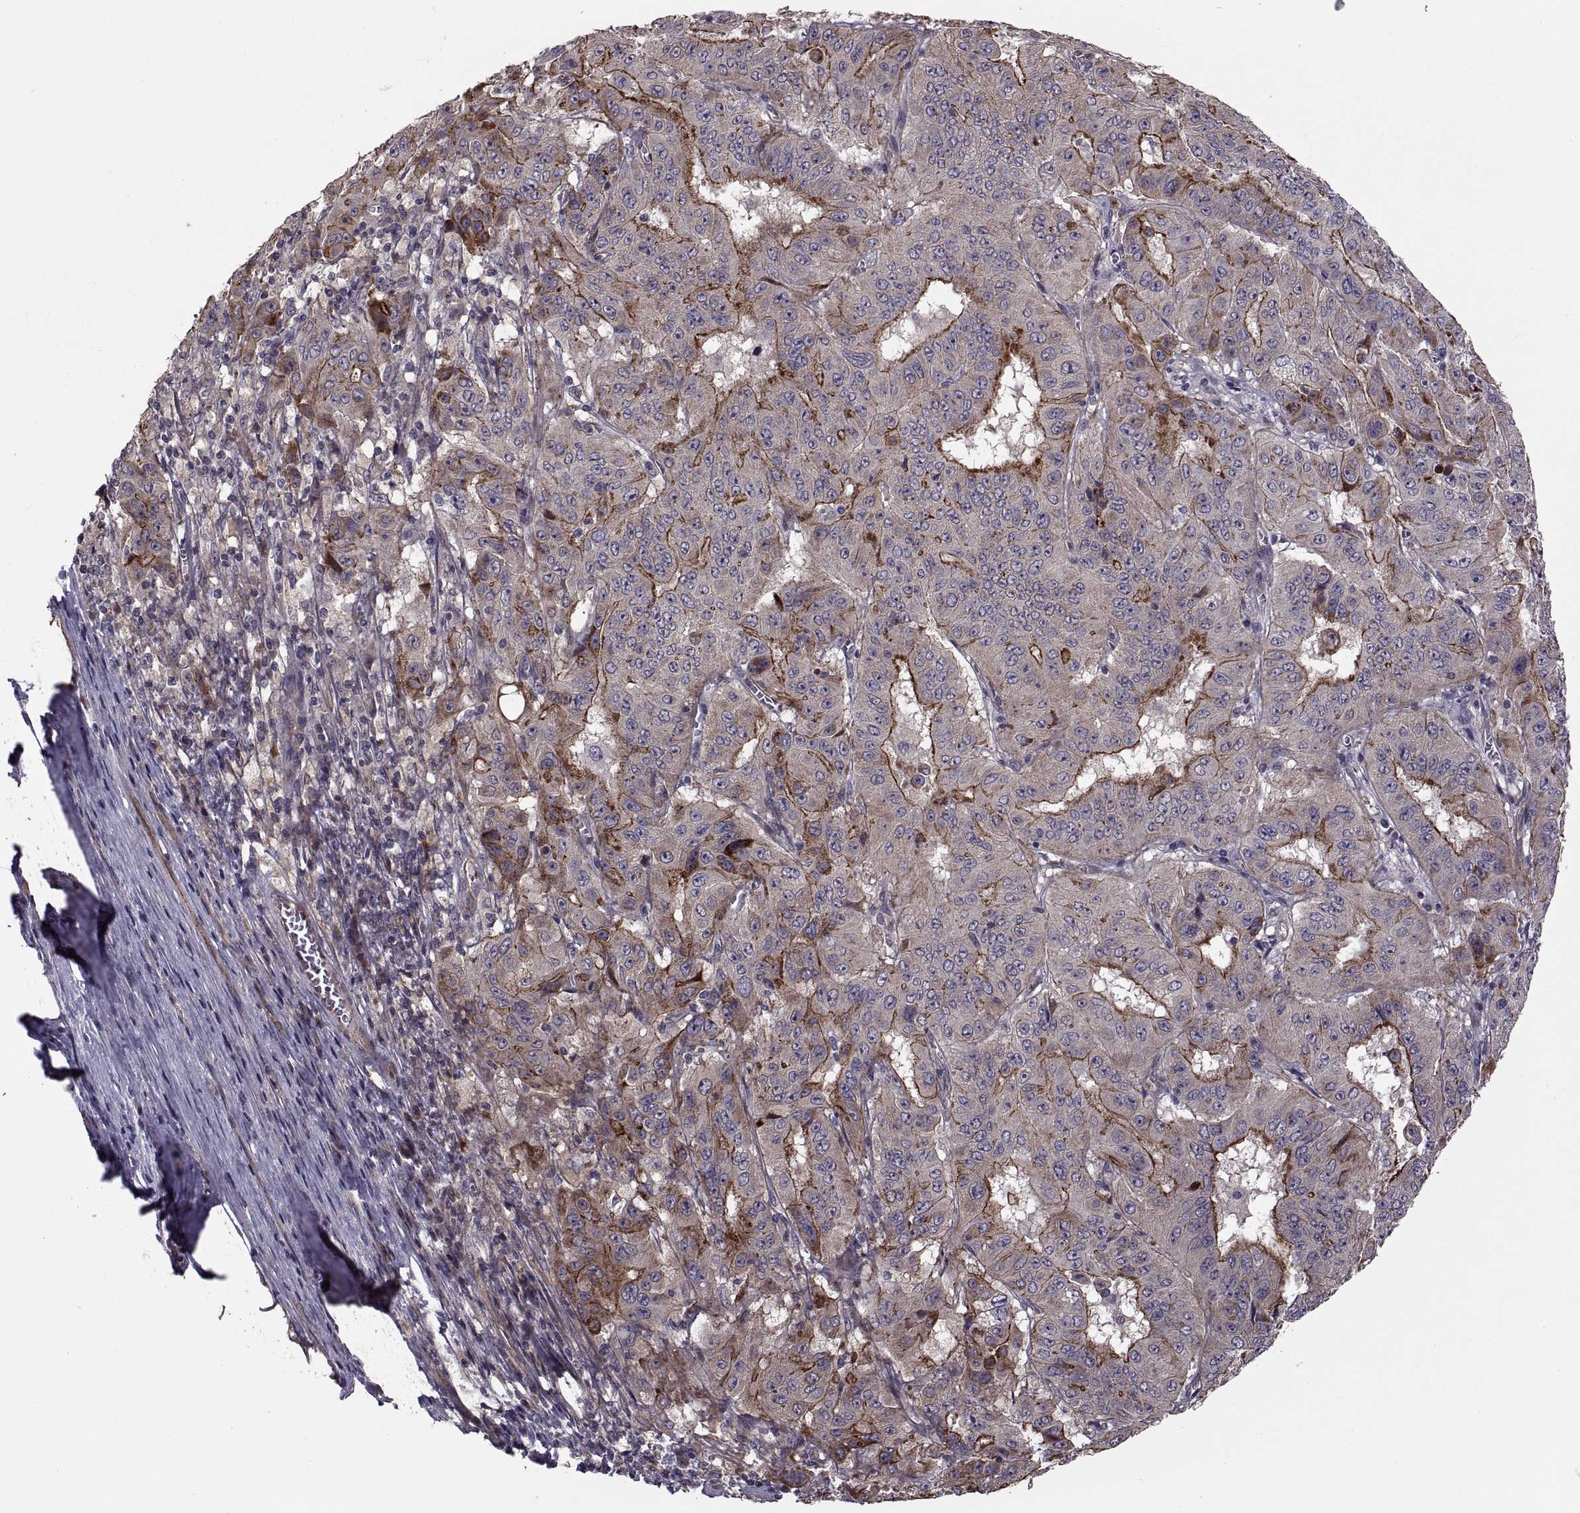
{"staining": {"intensity": "strong", "quantity": "25%-75%", "location": "cytoplasmic/membranous"}, "tissue": "pancreatic cancer", "cell_type": "Tumor cells", "image_type": "cancer", "snomed": [{"axis": "morphology", "description": "Adenocarcinoma, NOS"}, {"axis": "topography", "description": "Pancreas"}], "caption": "Protein staining of pancreatic adenocarcinoma tissue exhibits strong cytoplasmic/membranous staining in approximately 25%-75% of tumor cells.", "gene": "PMM2", "patient": {"sex": "male", "age": 63}}